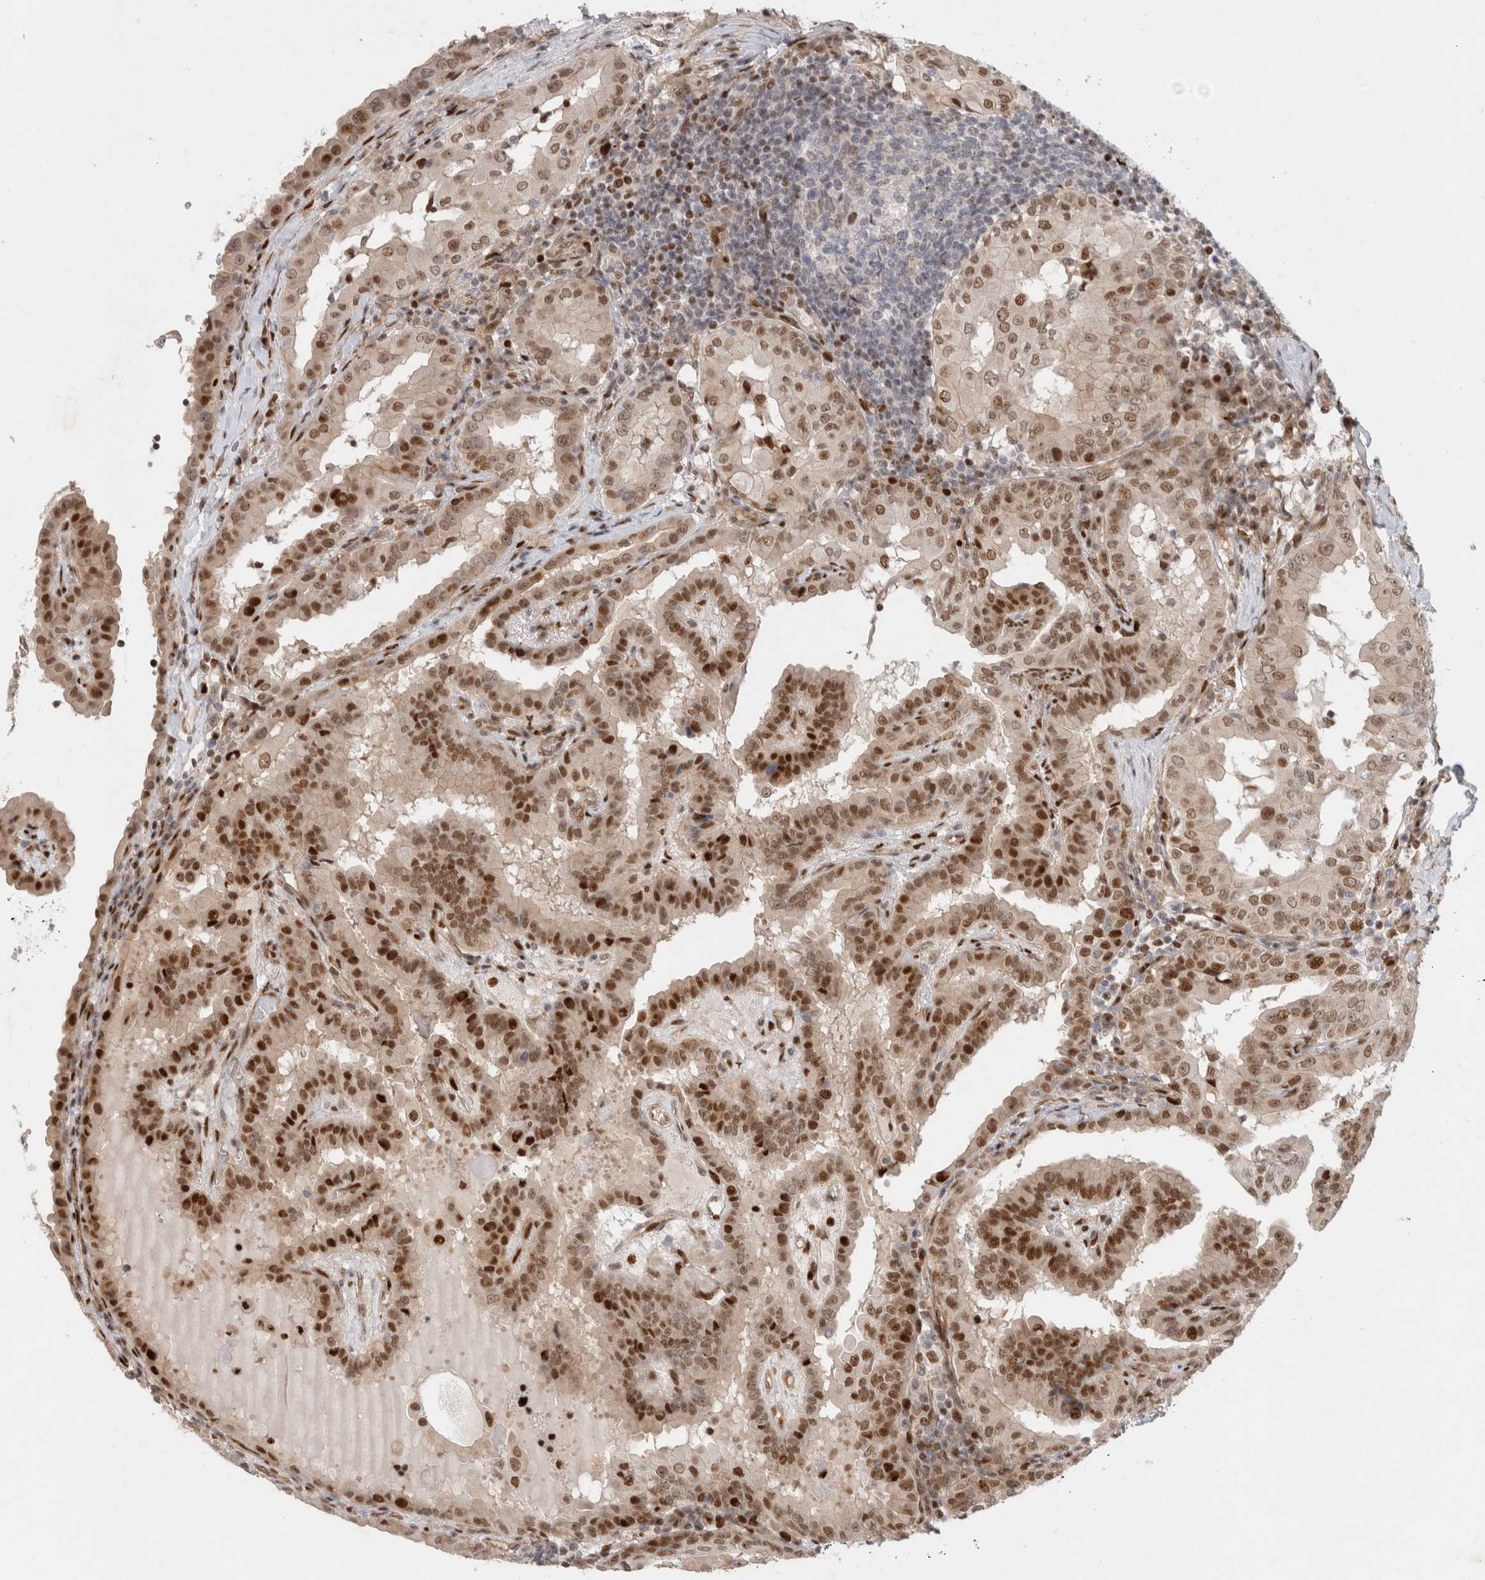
{"staining": {"intensity": "moderate", "quantity": ">75%", "location": "nuclear"}, "tissue": "thyroid cancer", "cell_type": "Tumor cells", "image_type": "cancer", "snomed": [{"axis": "morphology", "description": "Papillary adenocarcinoma, NOS"}, {"axis": "topography", "description": "Thyroid gland"}], "caption": "The histopathology image shows immunohistochemical staining of thyroid cancer. There is moderate nuclear expression is identified in about >75% of tumor cells. Nuclei are stained in blue.", "gene": "TCF4", "patient": {"sex": "male", "age": 33}}